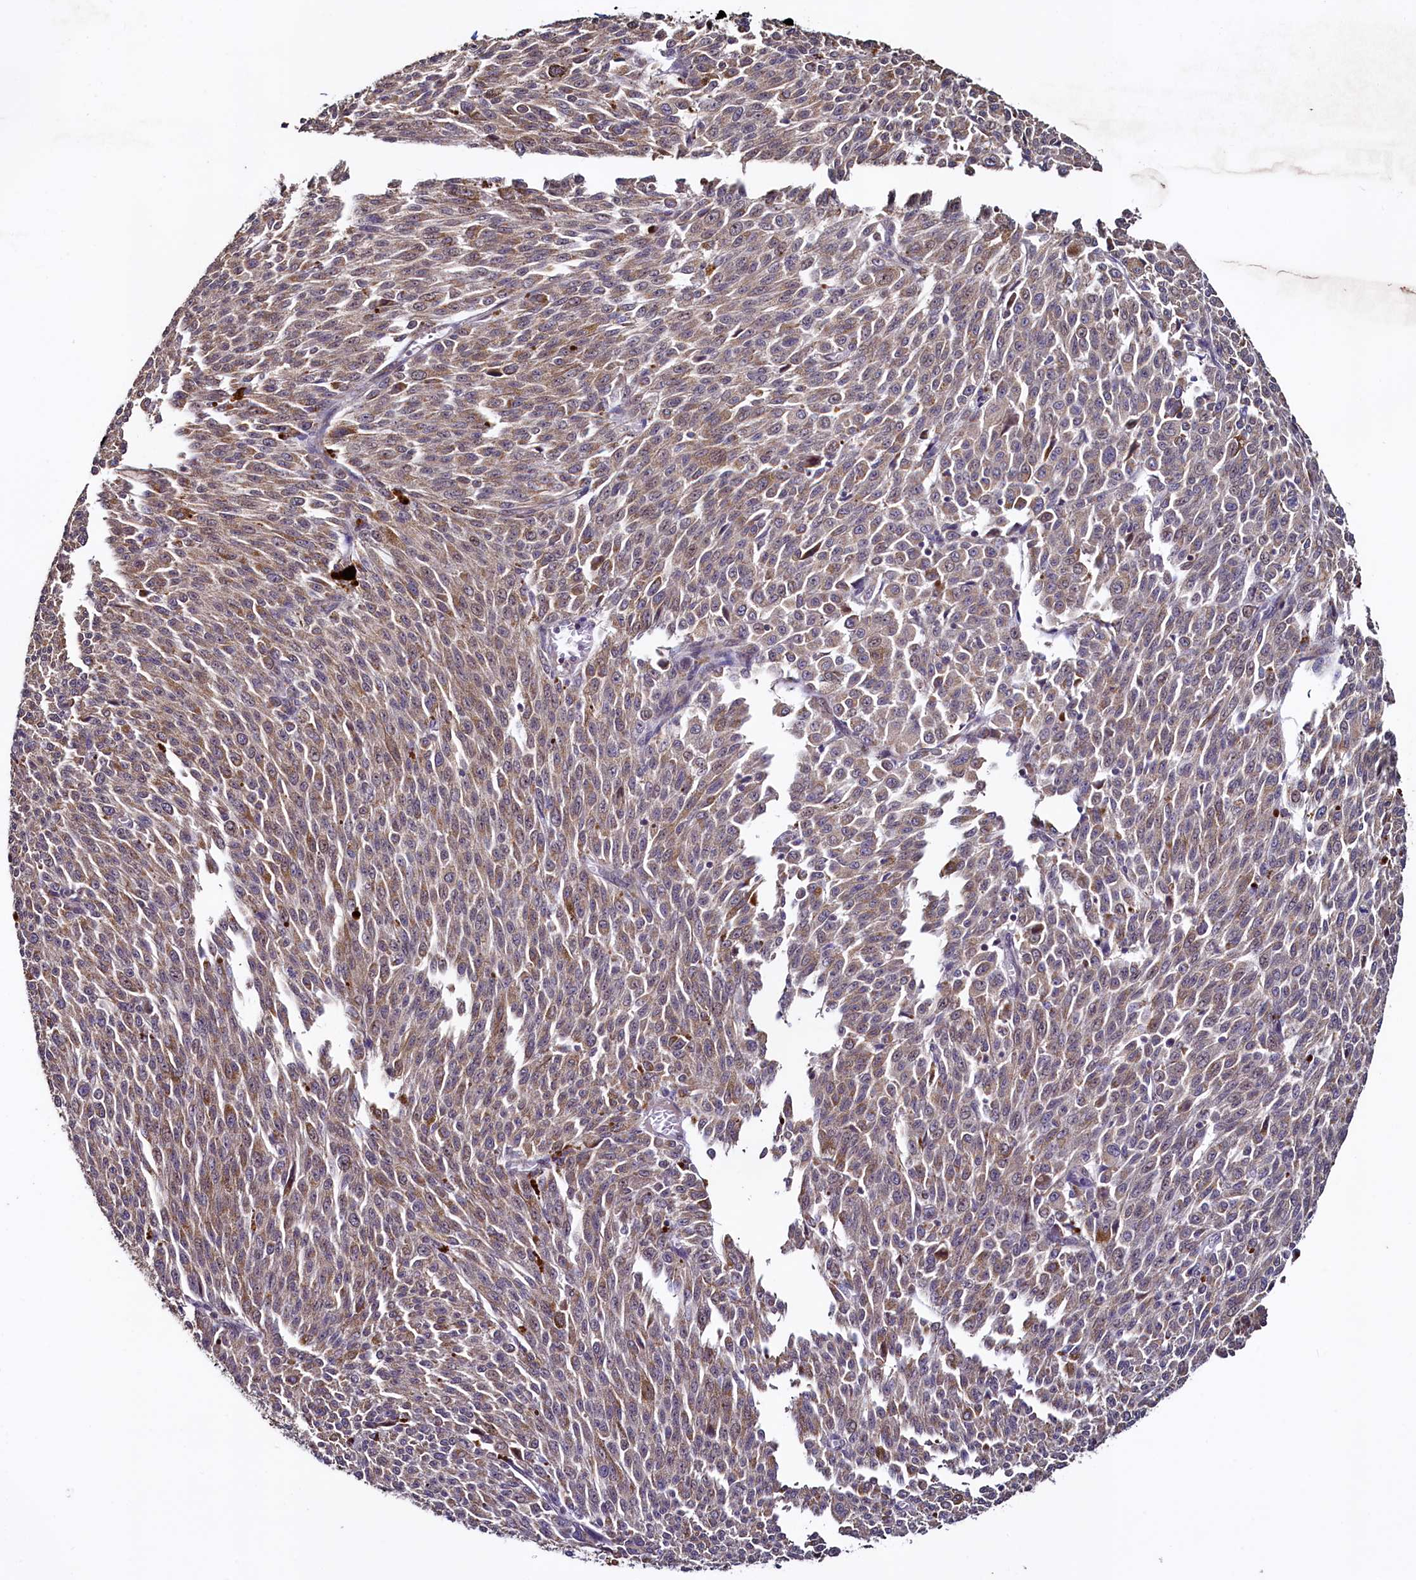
{"staining": {"intensity": "weak", "quantity": ">75%", "location": "cytoplasmic/membranous"}, "tissue": "melanoma", "cell_type": "Tumor cells", "image_type": "cancer", "snomed": [{"axis": "morphology", "description": "Malignant melanoma, NOS"}, {"axis": "topography", "description": "Skin"}], "caption": "This histopathology image displays melanoma stained with IHC to label a protein in brown. The cytoplasmic/membranous of tumor cells show weak positivity for the protein. Nuclei are counter-stained blue.", "gene": "RBFA", "patient": {"sex": "female", "age": 52}}